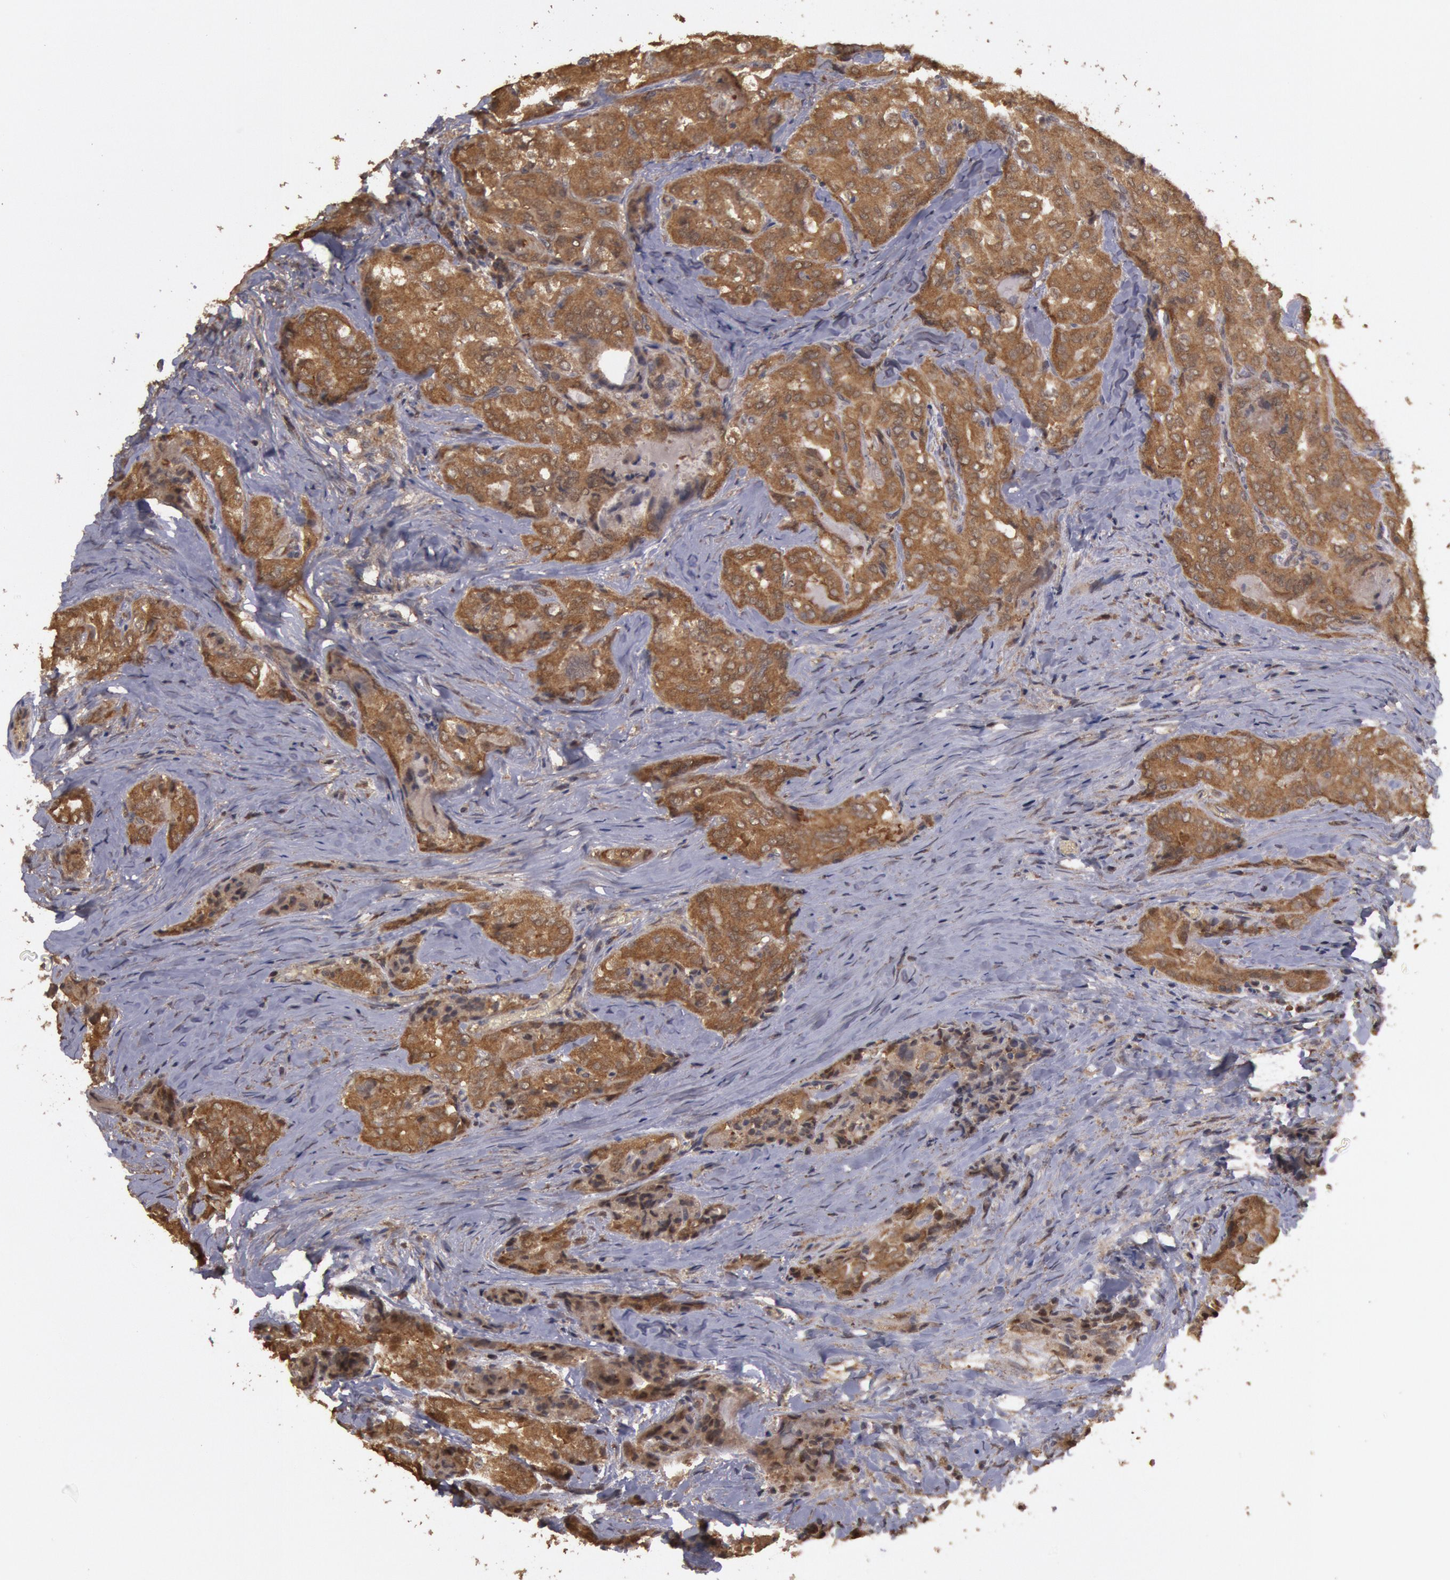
{"staining": {"intensity": "strong", "quantity": ">75%", "location": "cytoplasmic/membranous"}, "tissue": "thyroid cancer", "cell_type": "Tumor cells", "image_type": "cancer", "snomed": [{"axis": "morphology", "description": "Papillary adenocarcinoma, NOS"}, {"axis": "topography", "description": "Thyroid gland"}], "caption": "Immunohistochemistry (IHC) staining of papillary adenocarcinoma (thyroid), which displays high levels of strong cytoplasmic/membranous staining in approximately >75% of tumor cells indicating strong cytoplasmic/membranous protein staining. The staining was performed using DAB (brown) for protein detection and nuclei were counterstained in hematoxylin (blue).", "gene": "USP14", "patient": {"sex": "female", "age": 71}}